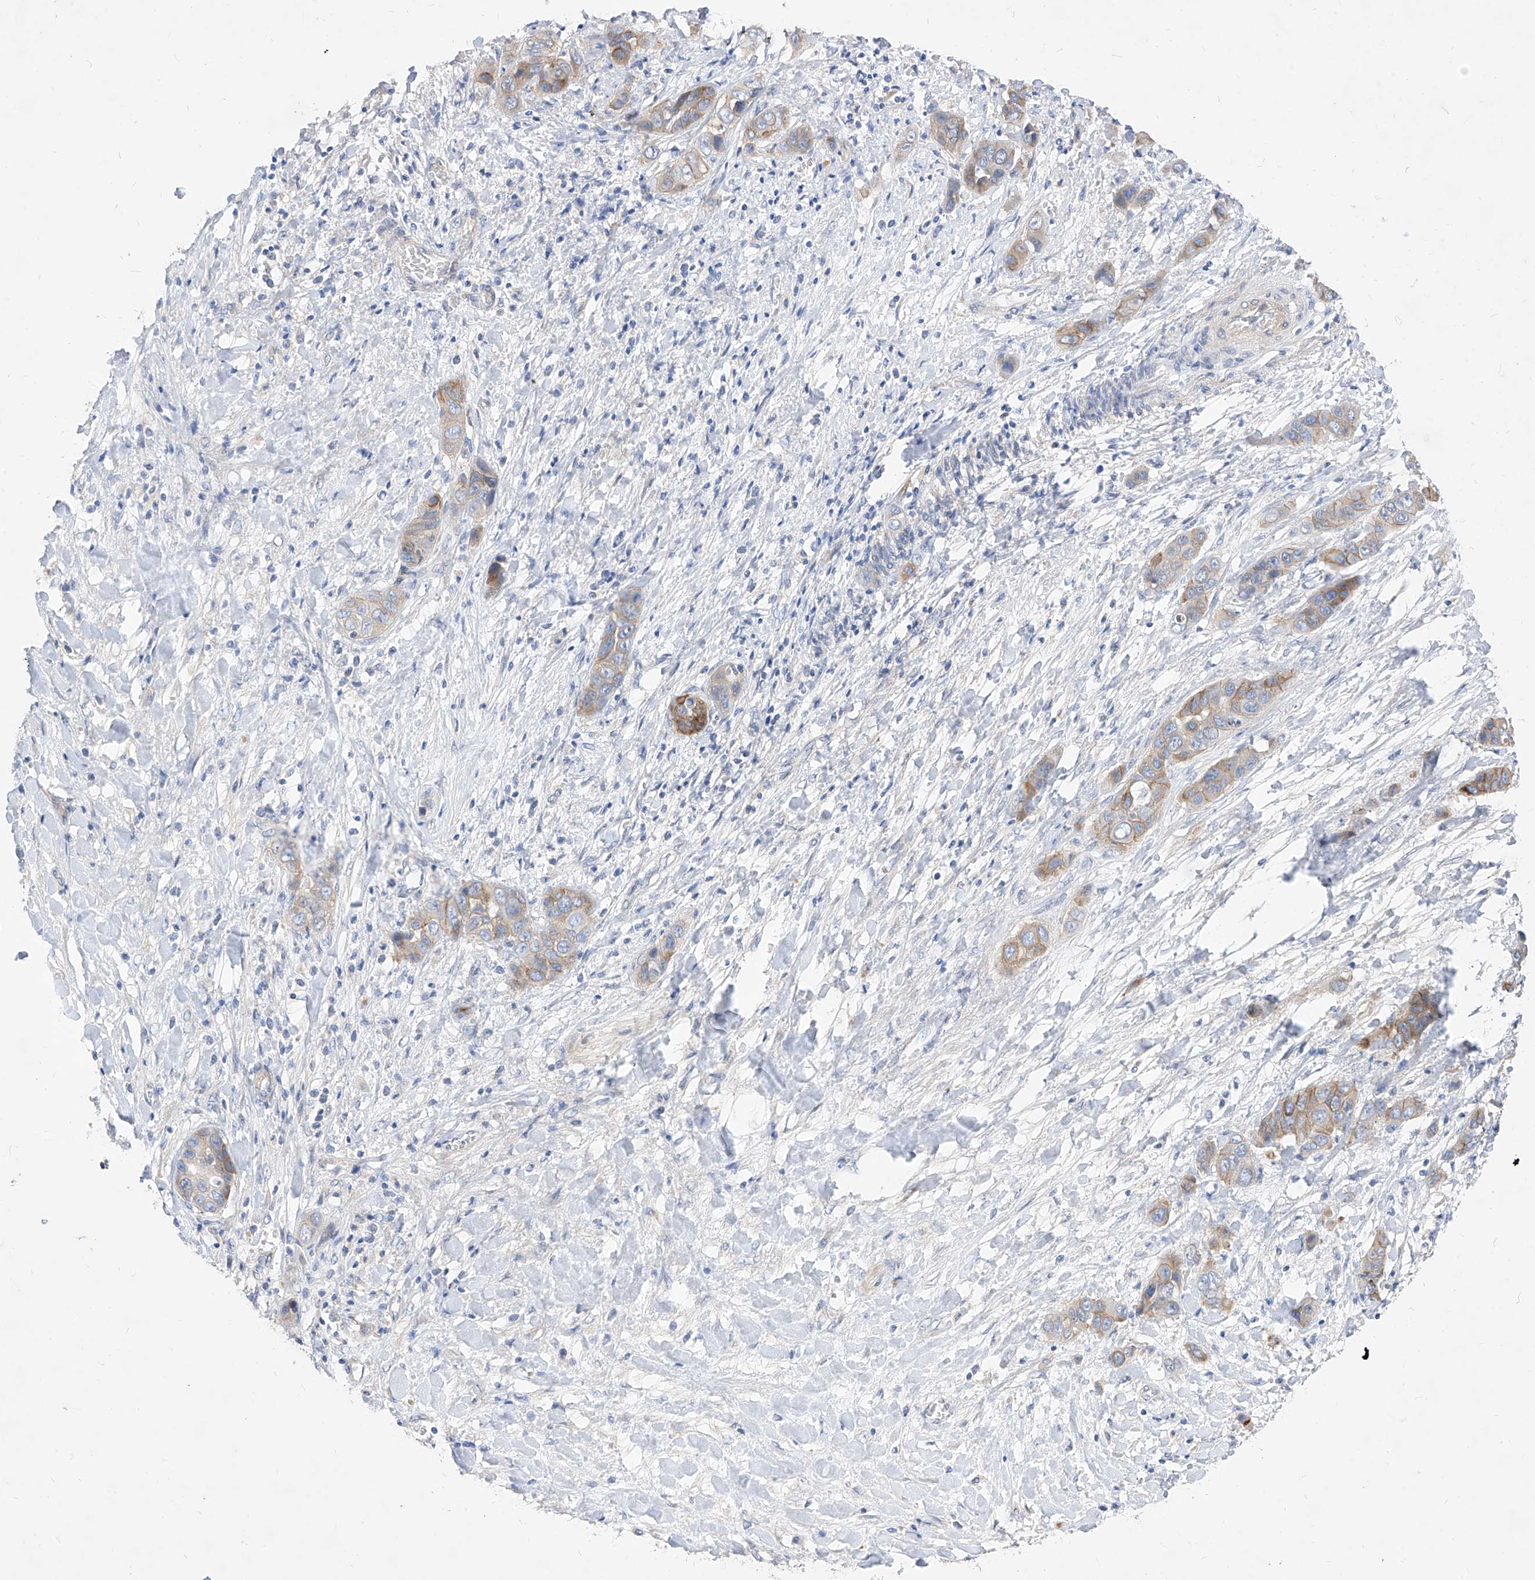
{"staining": {"intensity": "weak", "quantity": "25%-75%", "location": "cytoplasmic/membranous"}, "tissue": "liver cancer", "cell_type": "Tumor cells", "image_type": "cancer", "snomed": [{"axis": "morphology", "description": "Cholangiocarcinoma"}, {"axis": "topography", "description": "Liver"}], "caption": "Cholangiocarcinoma (liver) was stained to show a protein in brown. There is low levels of weak cytoplasmic/membranous expression in about 25%-75% of tumor cells.", "gene": "SCGB2A1", "patient": {"sex": "female", "age": 52}}